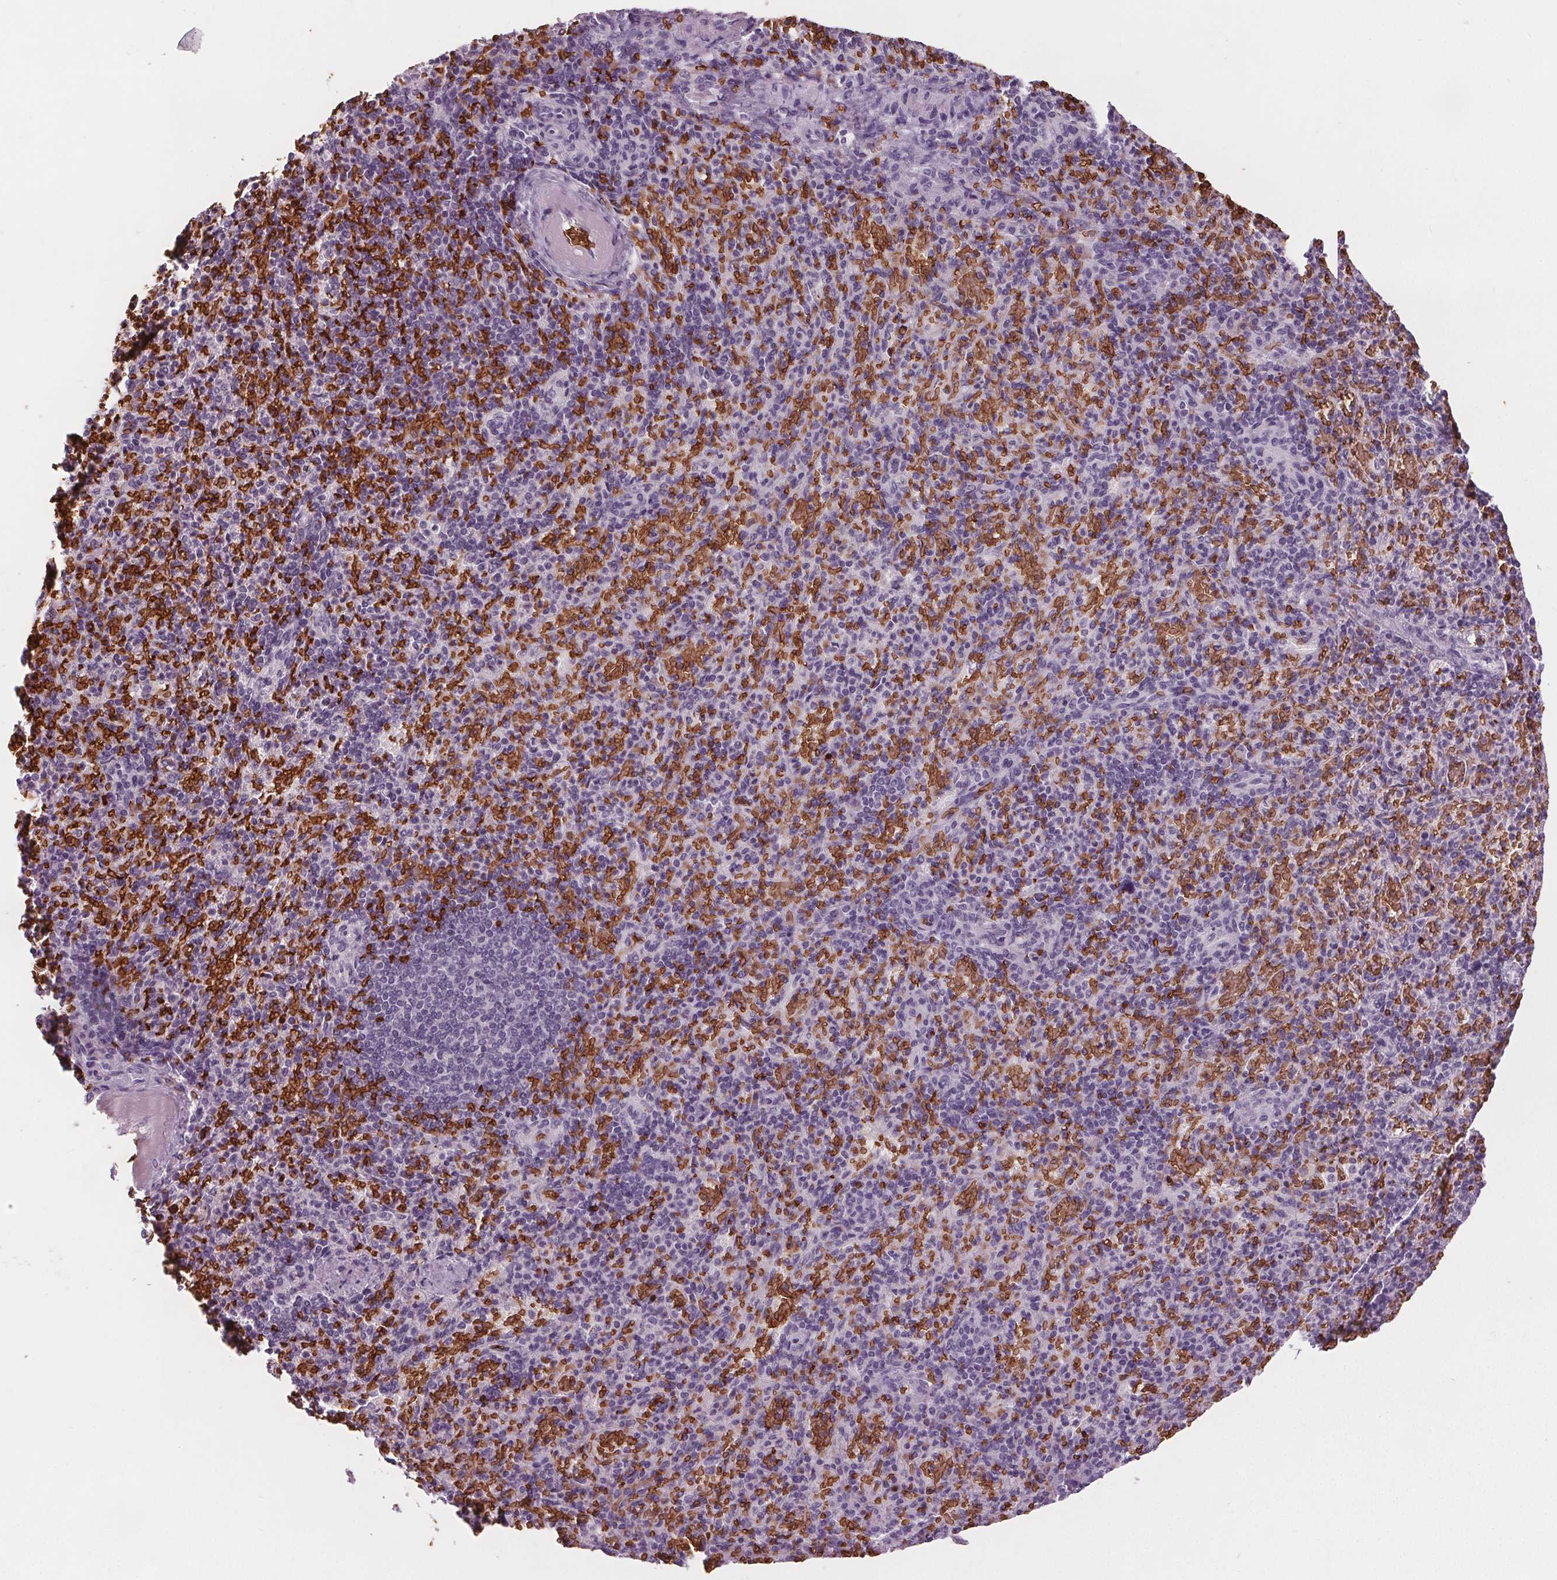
{"staining": {"intensity": "negative", "quantity": "none", "location": "none"}, "tissue": "spleen", "cell_type": "Cells in red pulp", "image_type": "normal", "snomed": [{"axis": "morphology", "description": "Normal tissue, NOS"}, {"axis": "topography", "description": "Spleen"}], "caption": "This is an immunohistochemistry (IHC) image of benign spleen. There is no staining in cells in red pulp.", "gene": "SLC4A1", "patient": {"sex": "female", "age": 74}}